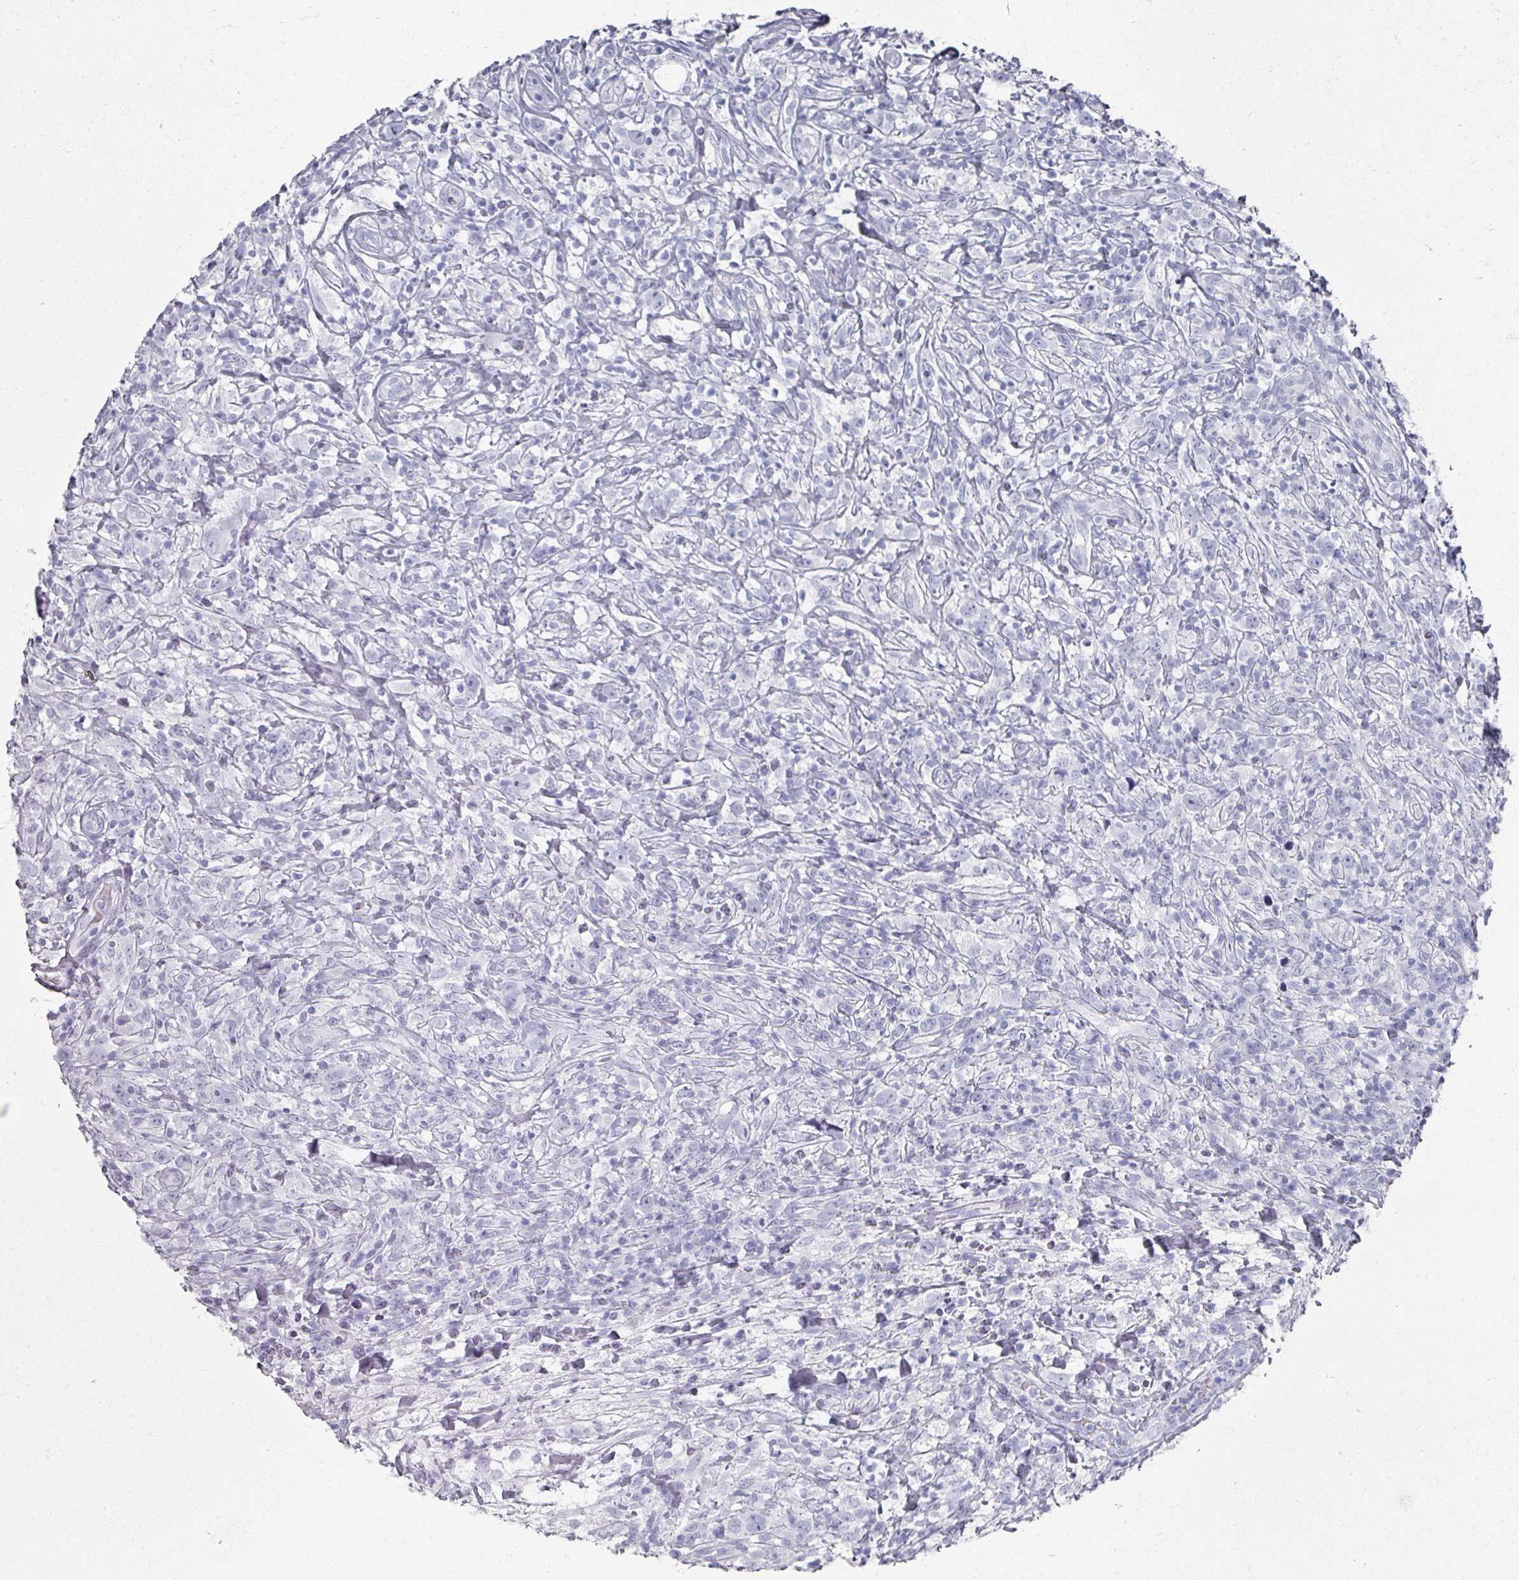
{"staining": {"intensity": "negative", "quantity": "none", "location": "none"}, "tissue": "lymphoma", "cell_type": "Tumor cells", "image_type": "cancer", "snomed": [{"axis": "morphology", "description": "Hodgkin's disease, NOS"}, {"axis": "topography", "description": "No Tissue"}], "caption": "A histopathology image of lymphoma stained for a protein demonstrates no brown staining in tumor cells.", "gene": "PSKH1", "patient": {"sex": "female", "age": 21}}